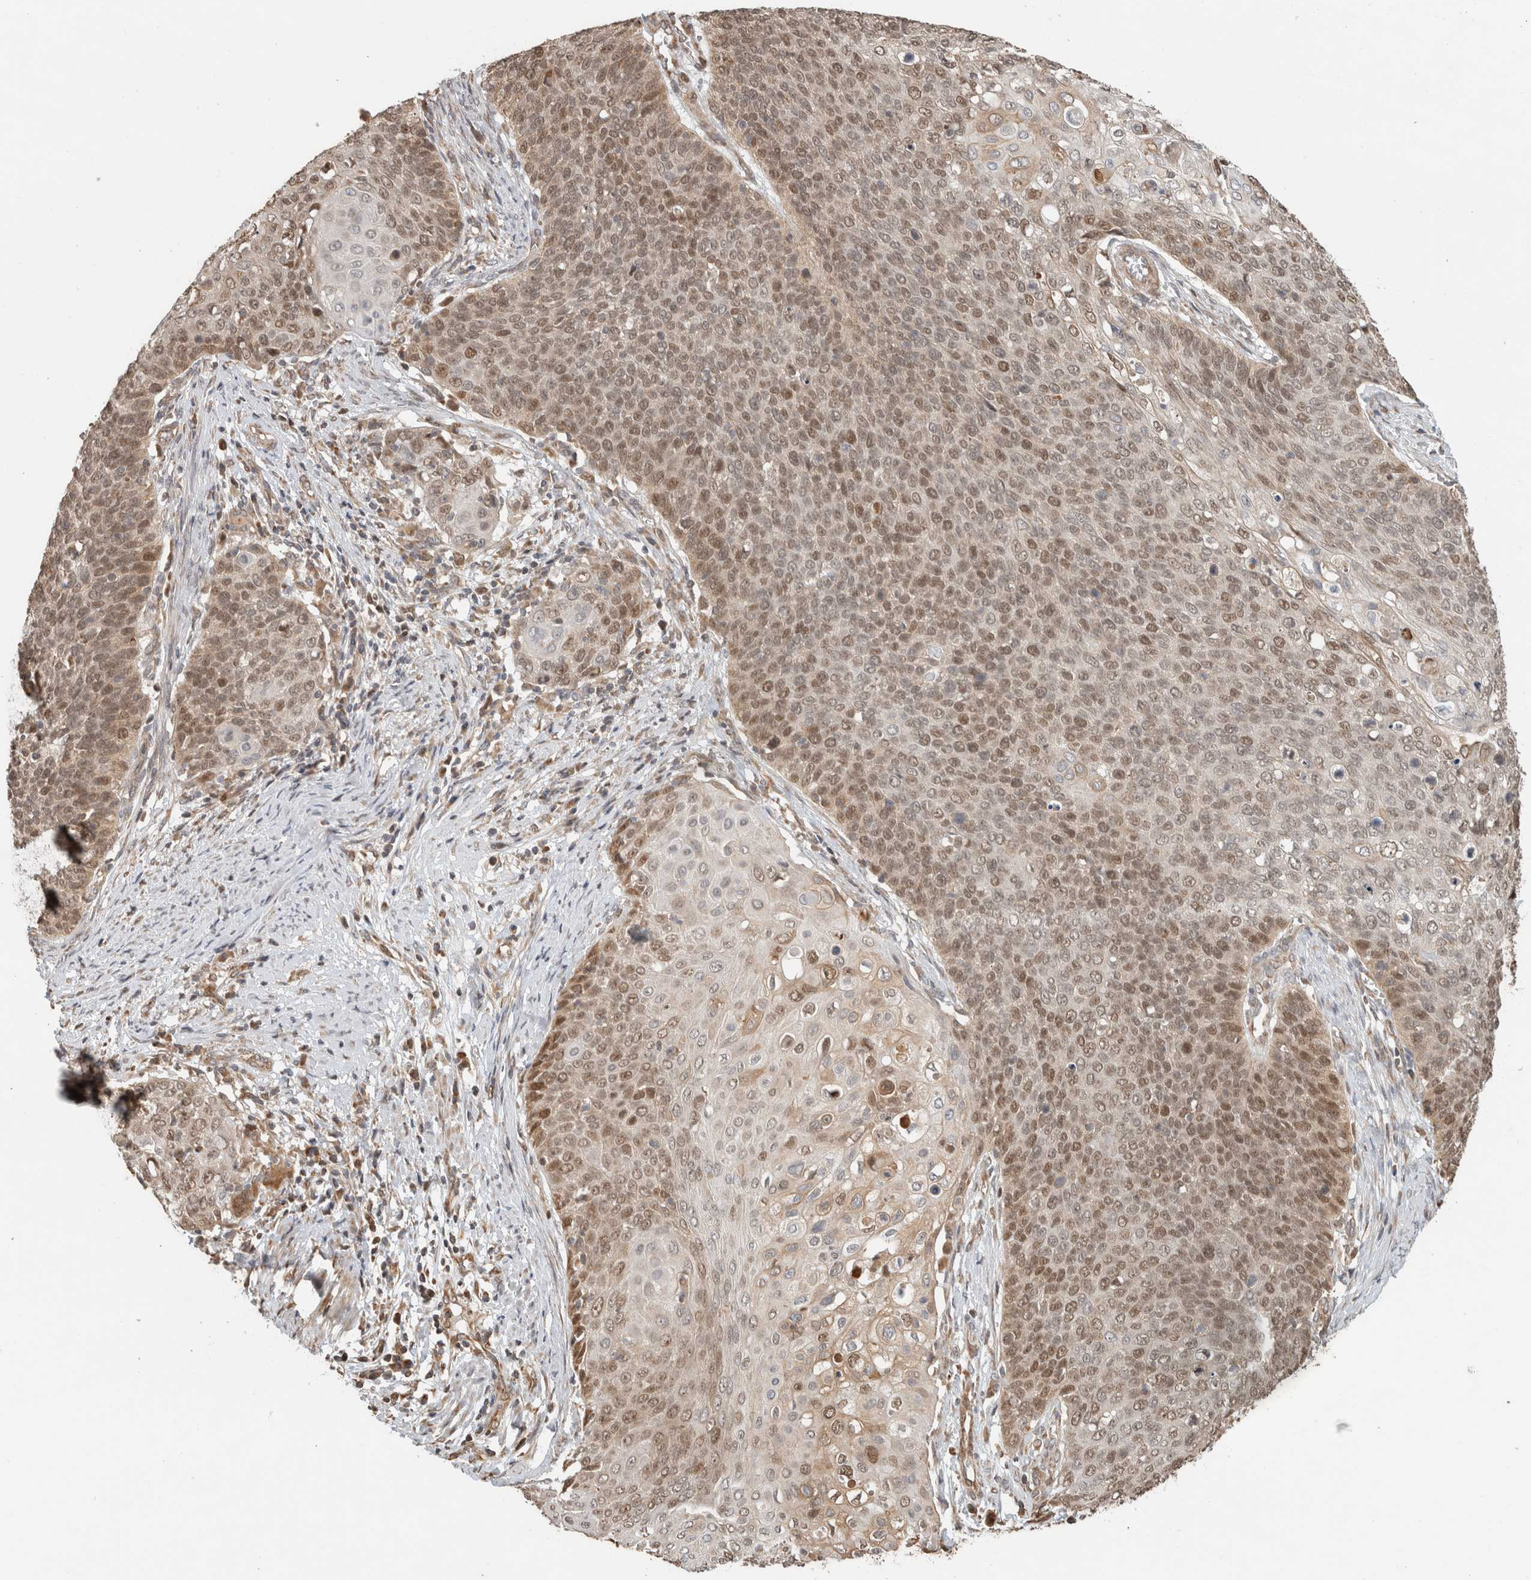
{"staining": {"intensity": "moderate", "quantity": ">75%", "location": "nuclear"}, "tissue": "cervical cancer", "cell_type": "Tumor cells", "image_type": "cancer", "snomed": [{"axis": "morphology", "description": "Squamous cell carcinoma, NOS"}, {"axis": "topography", "description": "Cervix"}], "caption": "Squamous cell carcinoma (cervical) tissue demonstrates moderate nuclear expression in about >75% of tumor cells, visualized by immunohistochemistry. The staining is performed using DAB brown chromogen to label protein expression. The nuclei are counter-stained blue using hematoxylin.", "gene": "GINS4", "patient": {"sex": "female", "age": 39}}